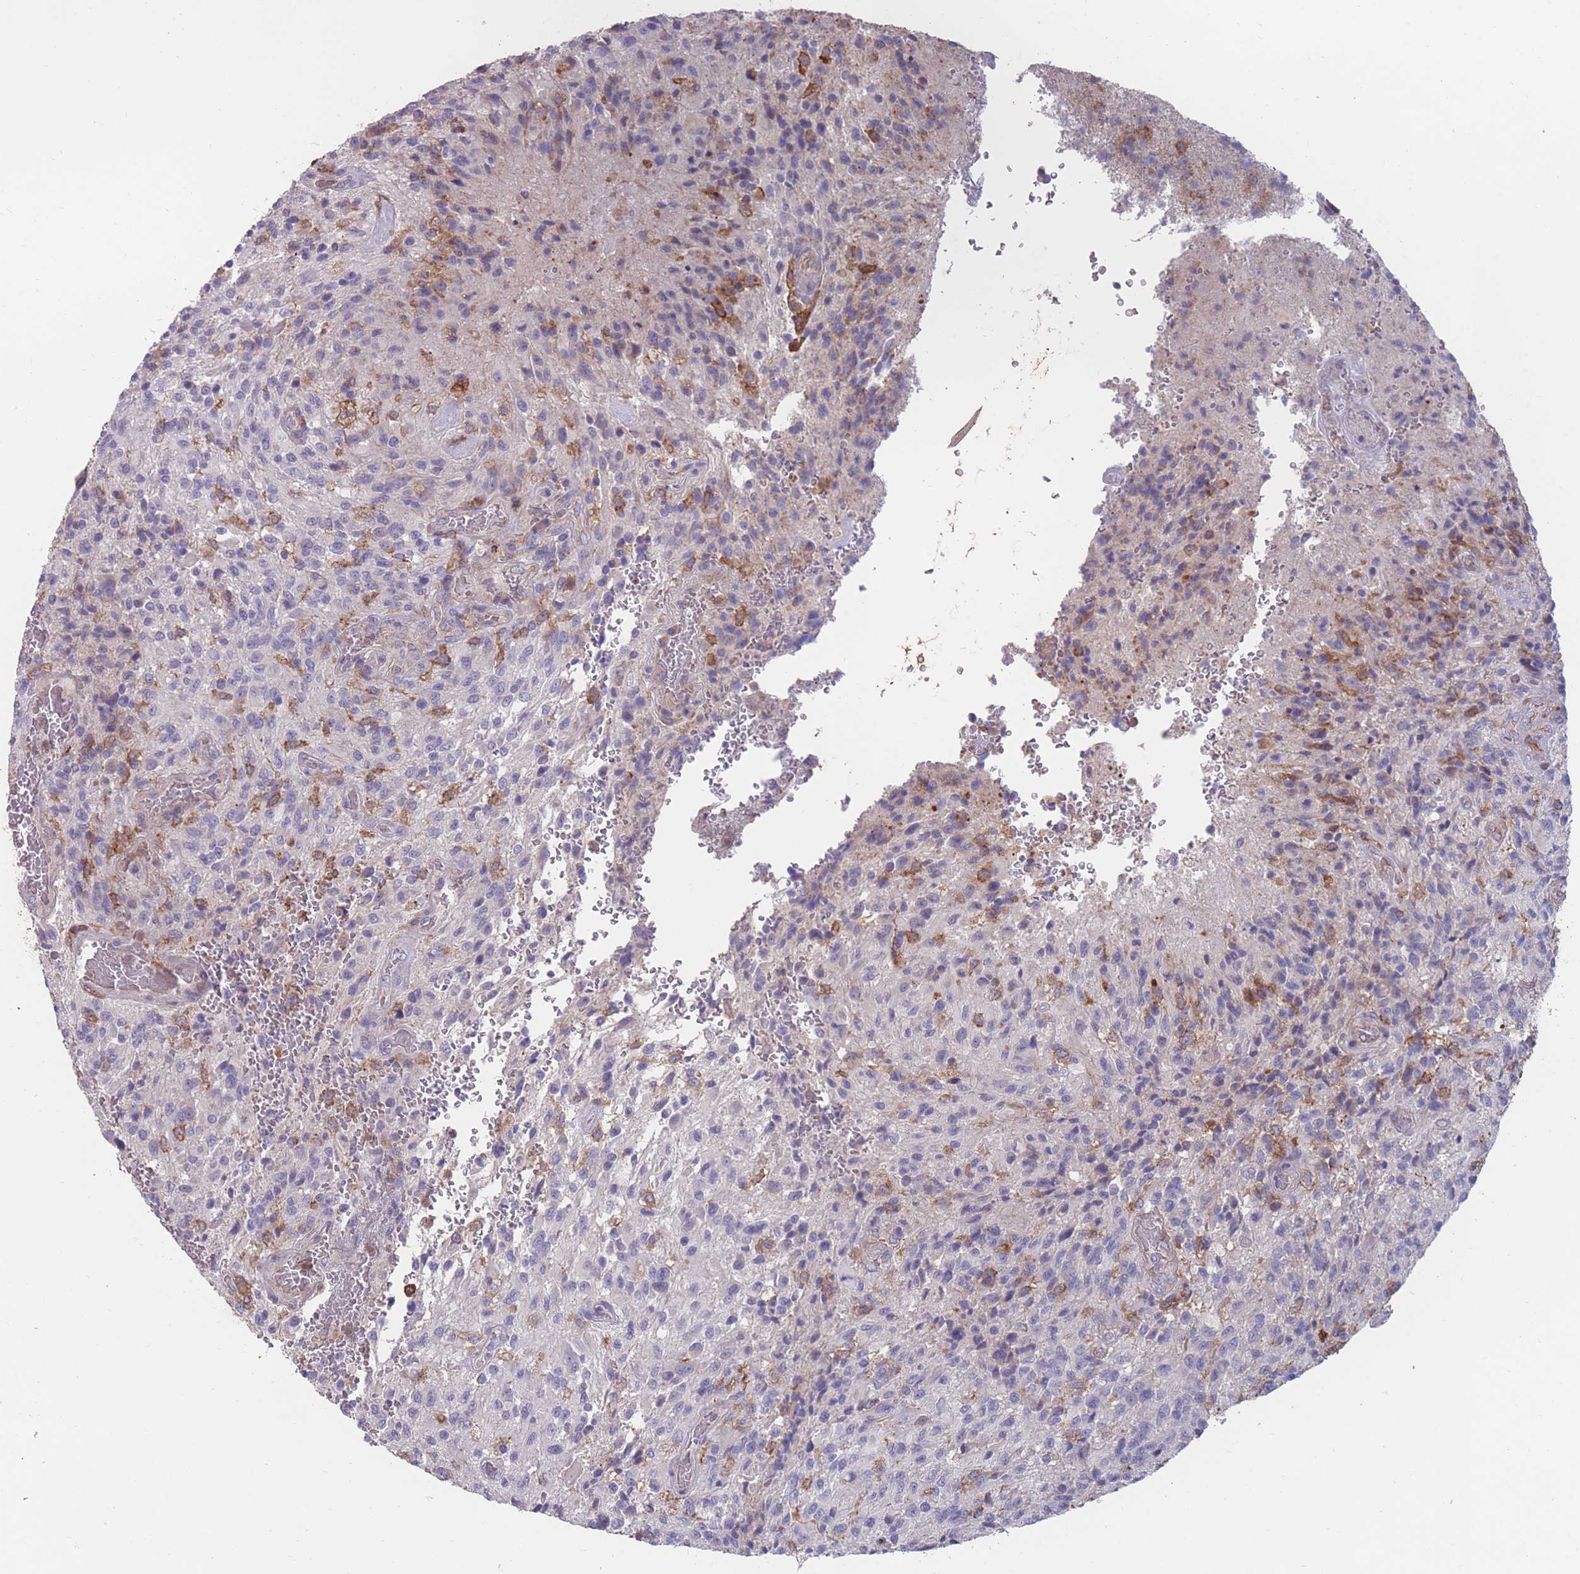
{"staining": {"intensity": "negative", "quantity": "none", "location": "none"}, "tissue": "glioma", "cell_type": "Tumor cells", "image_type": "cancer", "snomed": [{"axis": "morphology", "description": "Normal tissue, NOS"}, {"axis": "morphology", "description": "Glioma, malignant, High grade"}, {"axis": "topography", "description": "Cerebral cortex"}], "caption": "DAB immunohistochemical staining of glioma demonstrates no significant staining in tumor cells. (DAB (3,3'-diaminobenzidine) IHC visualized using brightfield microscopy, high magnification).", "gene": "CD33", "patient": {"sex": "male", "age": 56}}